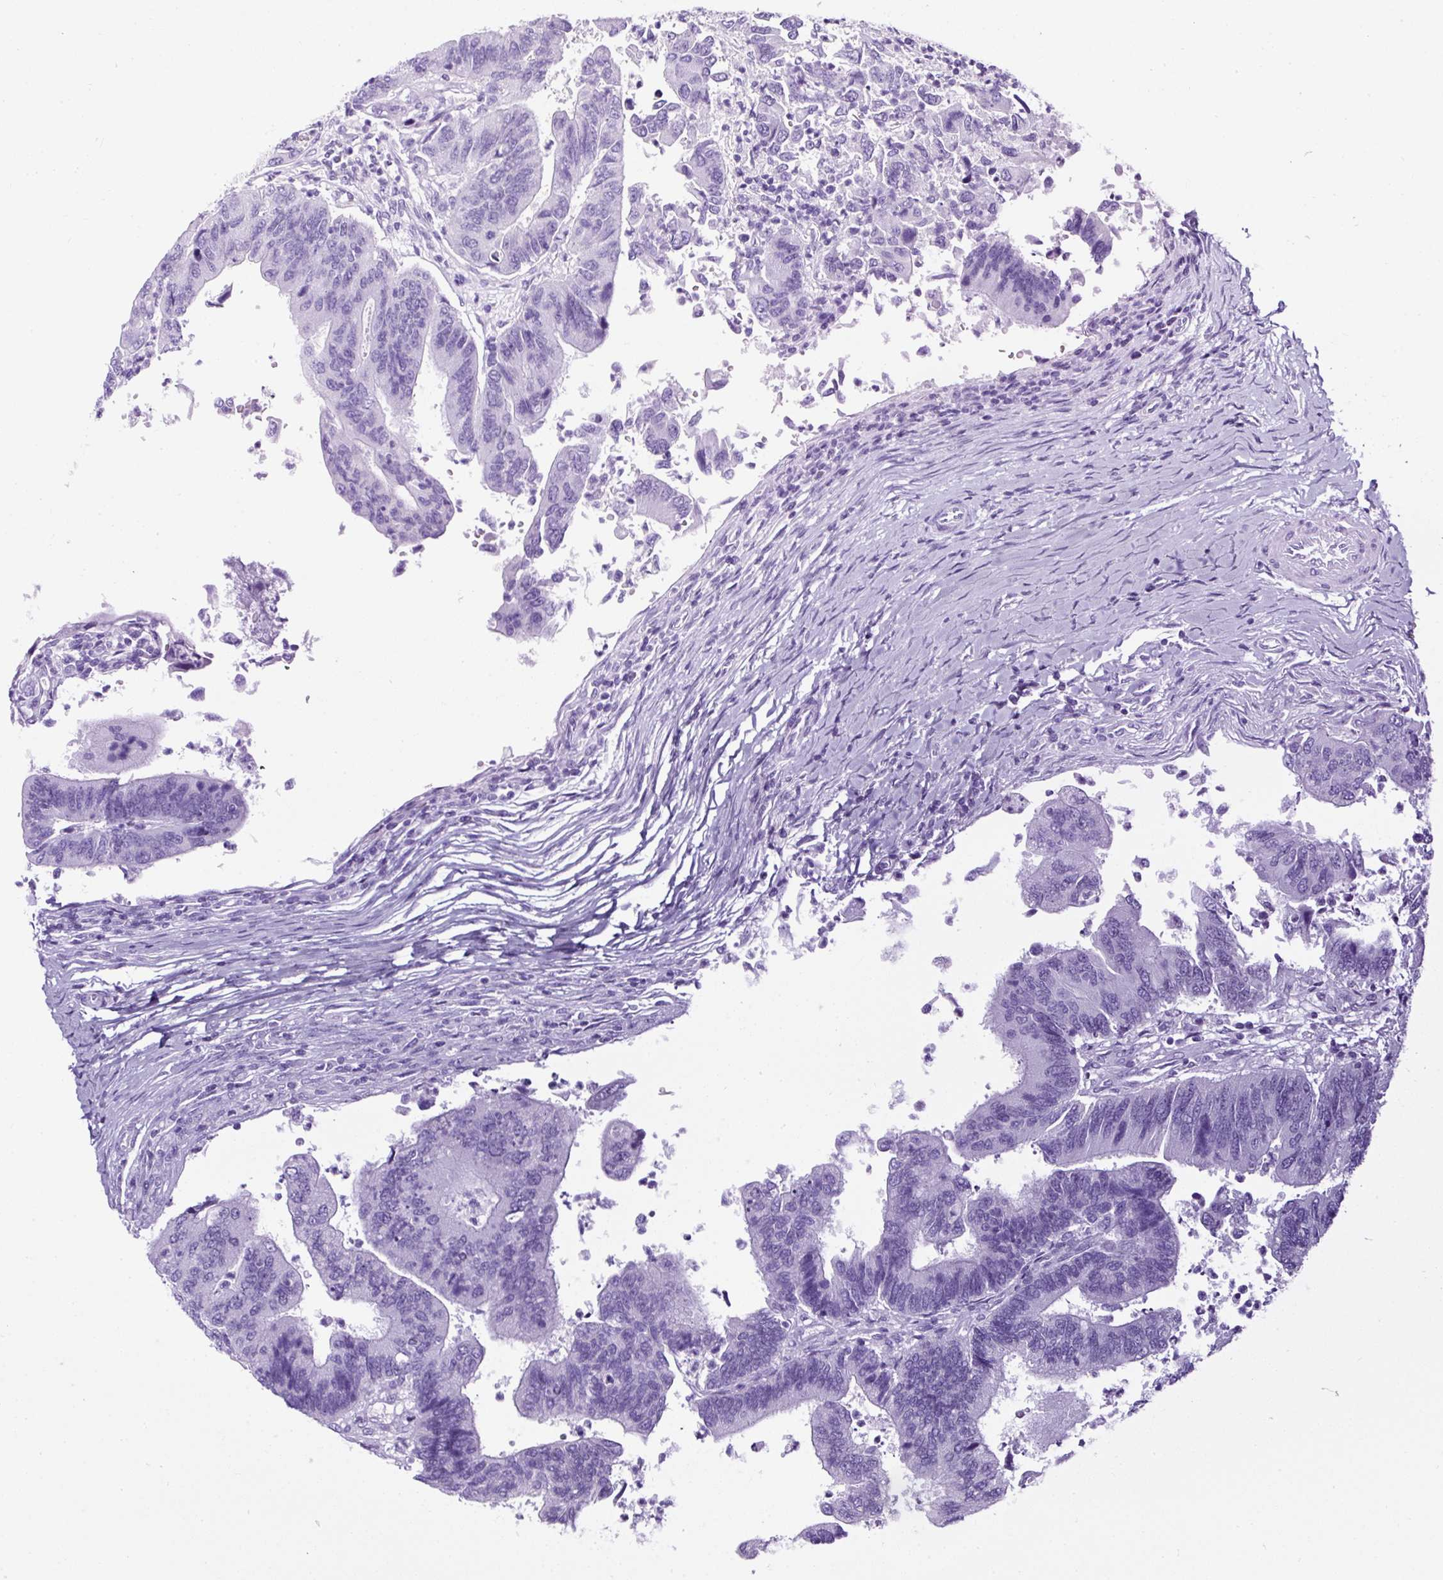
{"staining": {"intensity": "negative", "quantity": "none", "location": "none"}, "tissue": "colorectal cancer", "cell_type": "Tumor cells", "image_type": "cancer", "snomed": [{"axis": "morphology", "description": "Adenocarcinoma, NOS"}, {"axis": "topography", "description": "Colon"}], "caption": "High magnification brightfield microscopy of colorectal cancer stained with DAB (3,3'-diaminobenzidine) (brown) and counterstained with hematoxylin (blue): tumor cells show no significant staining.", "gene": "NTS", "patient": {"sex": "female", "age": 67}}